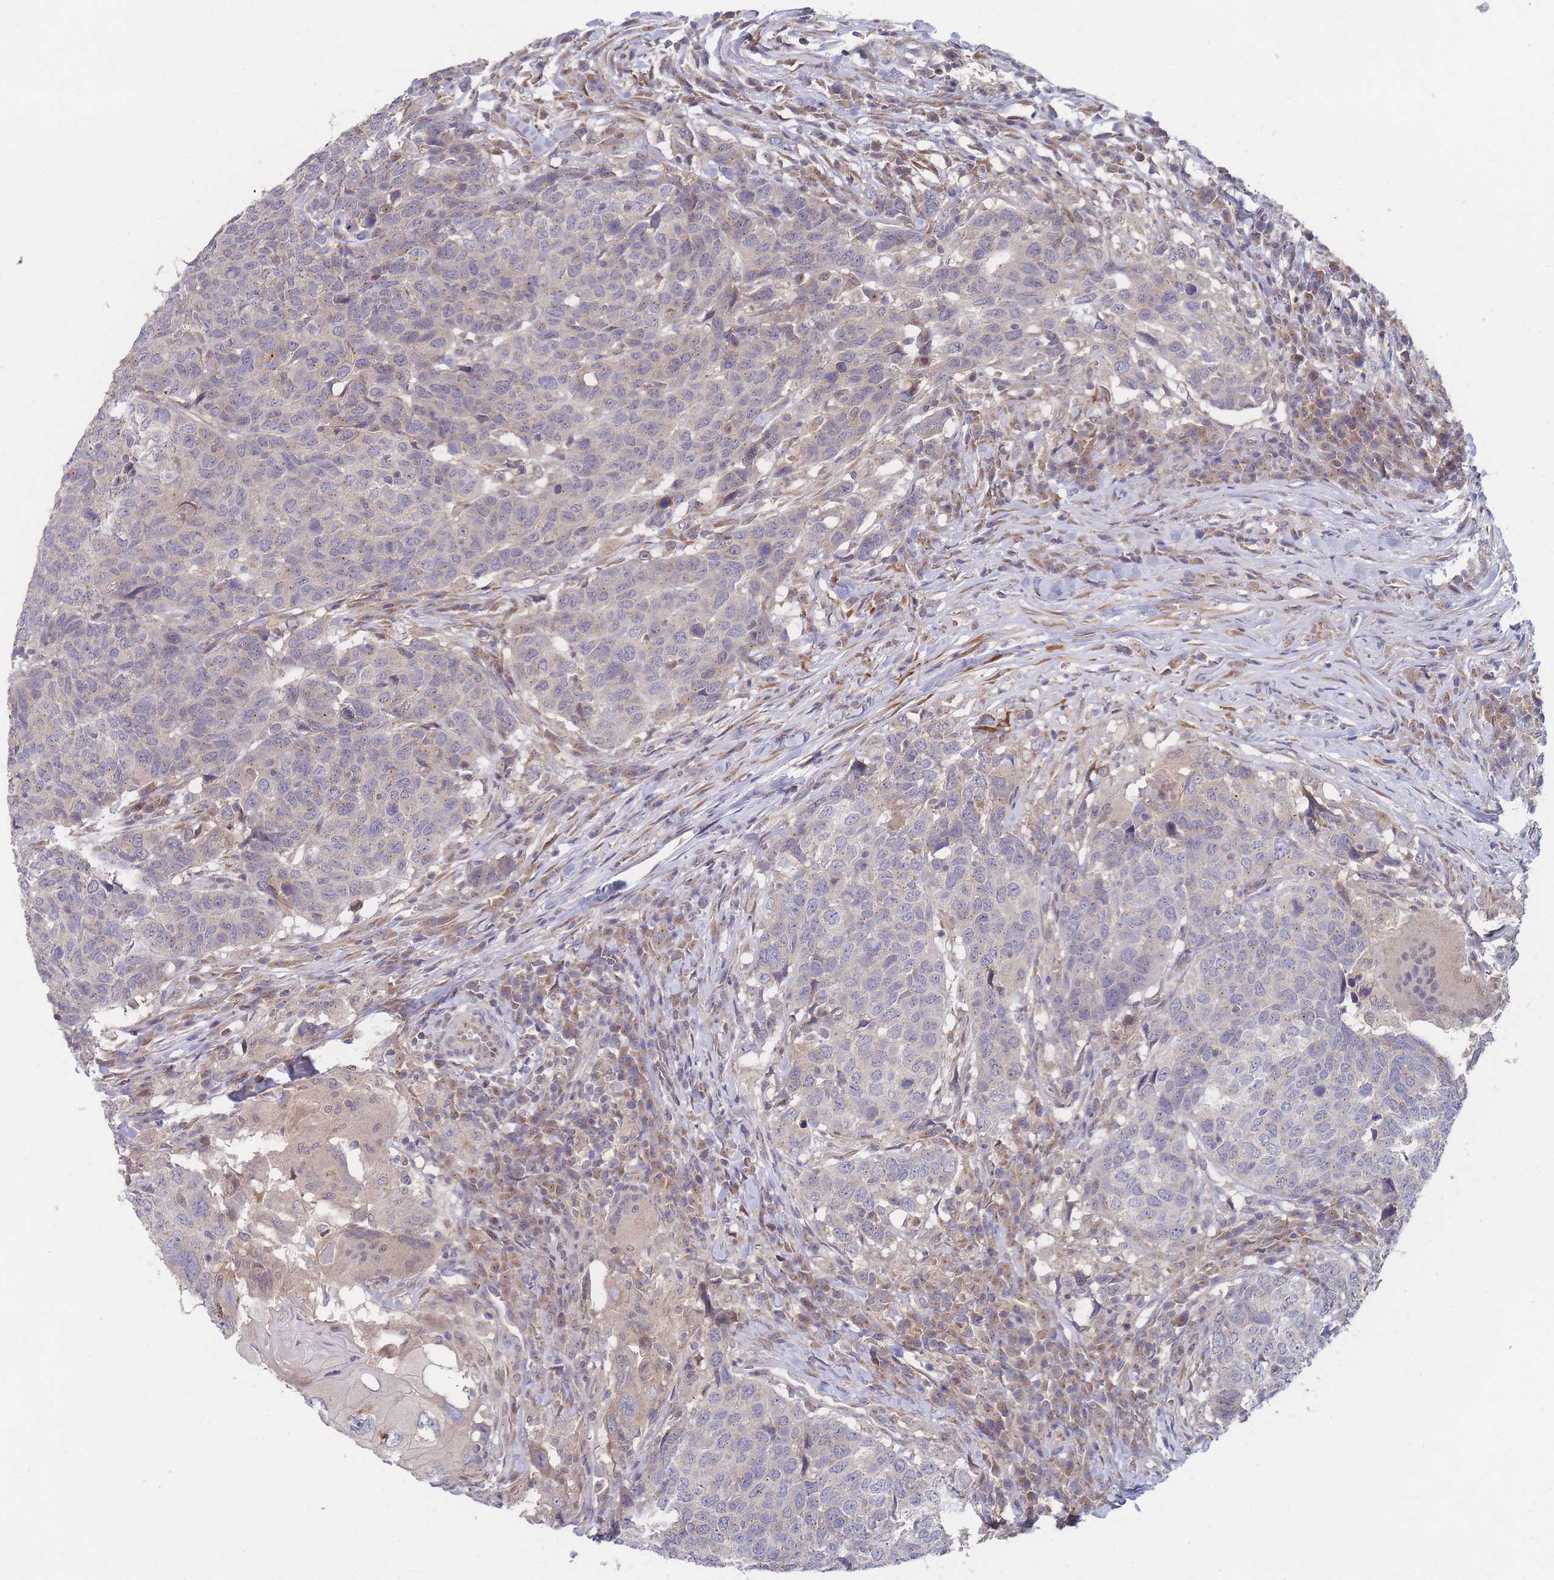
{"staining": {"intensity": "negative", "quantity": "none", "location": "none"}, "tissue": "head and neck cancer", "cell_type": "Tumor cells", "image_type": "cancer", "snomed": [{"axis": "morphology", "description": "Normal tissue, NOS"}, {"axis": "morphology", "description": "Squamous cell carcinoma, NOS"}, {"axis": "topography", "description": "Skeletal muscle"}, {"axis": "topography", "description": "Vascular tissue"}, {"axis": "topography", "description": "Peripheral nerve tissue"}, {"axis": "topography", "description": "Head-Neck"}], "caption": "Micrograph shows no significant protein expression in tumor cells of head and neck cancer (squamous cell carcinoma).", "gene": "SLC35F5", "patient": {"sex": "male", "age": 66}}